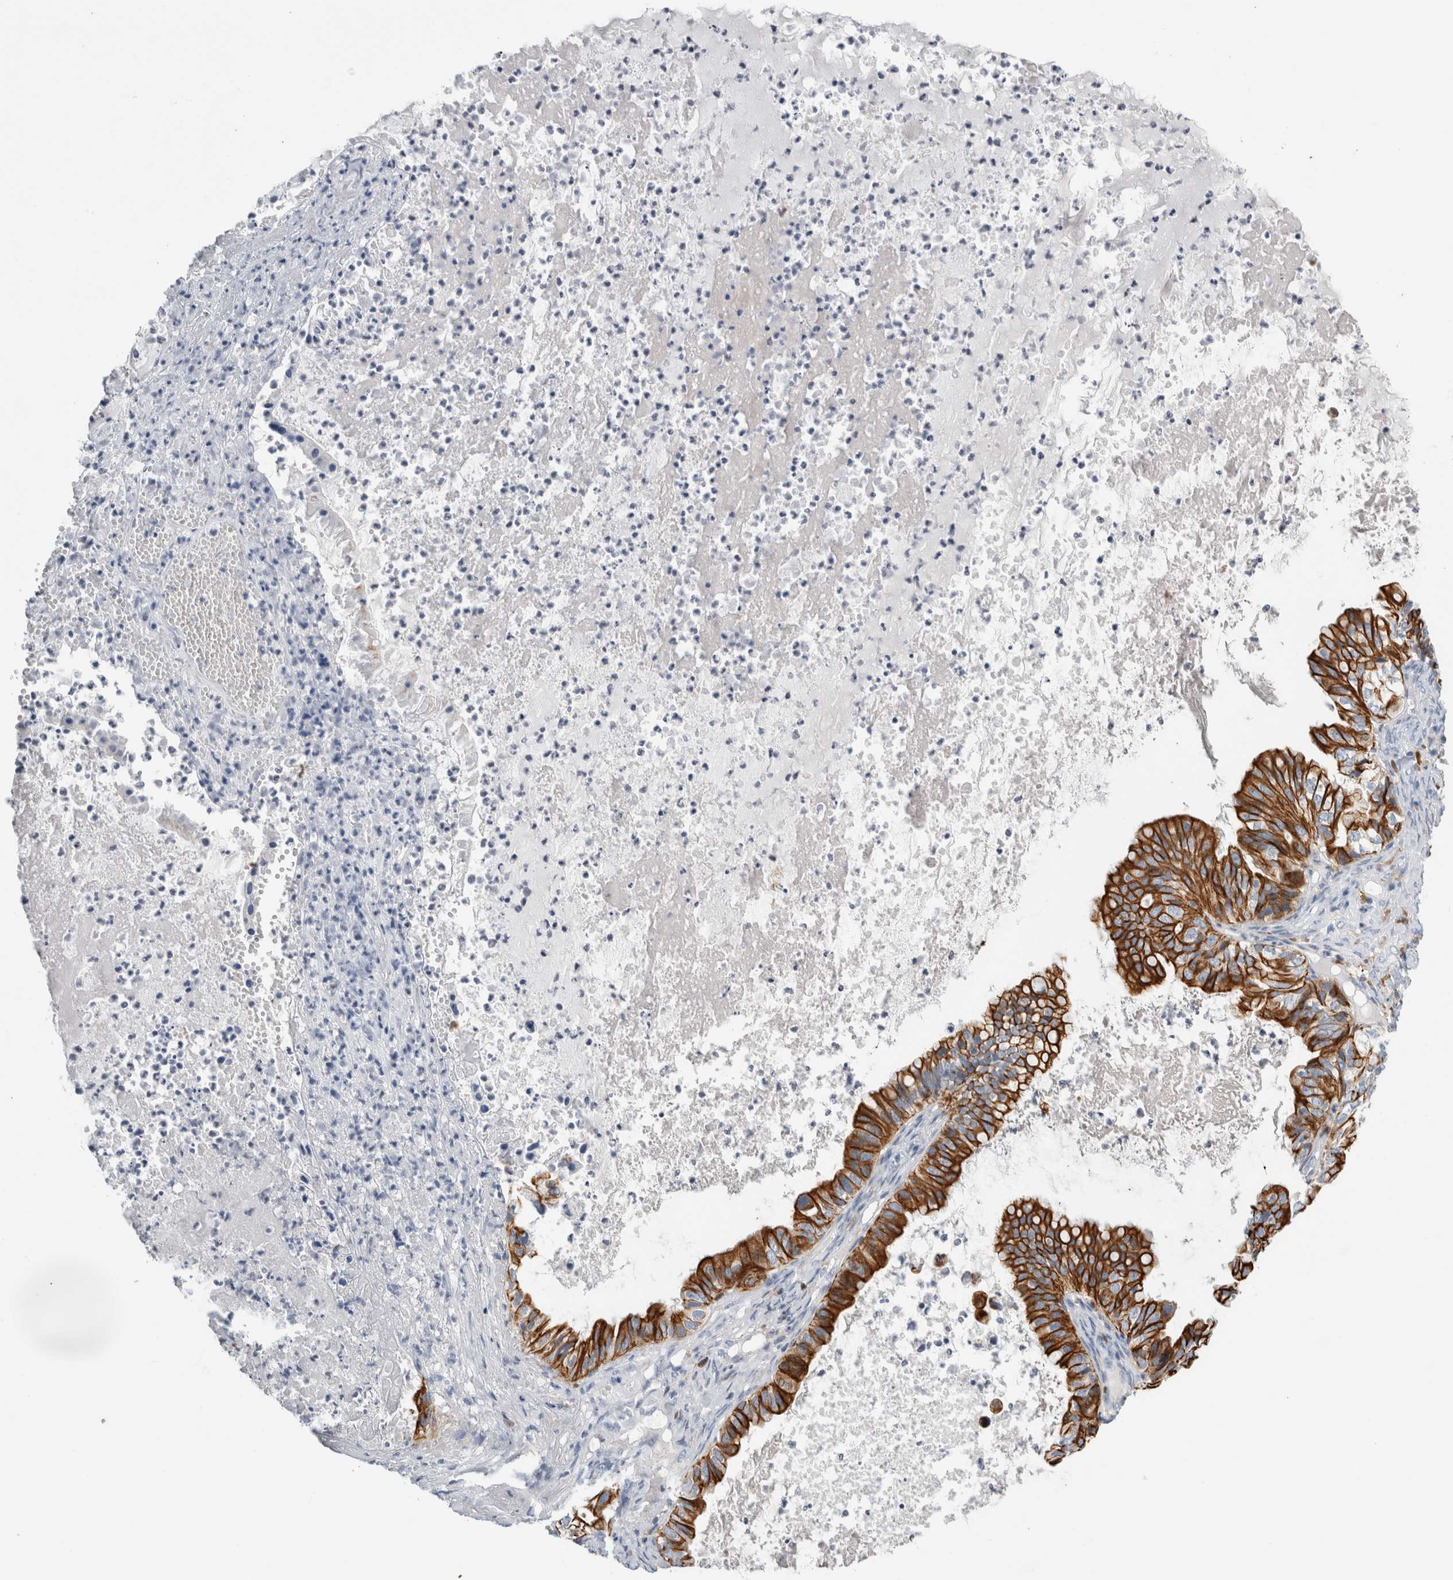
{"staining": {"intensity": "strong", "quantity": ">75%", "location": "cytoplasmic/membranous"}, "tissue": "ovarian cancer", "cell_type": "Tumor cells", "image_type": "cancer", "snomed": [{"axis": "morphology", "description": "Cystadenocarcinoma, mucinous, NOS"}, {"axis": "topography", "description": "Ovary"}], "caption": "Protein positivity by IHC demonstrates strong cytoplasmic/membranous expression in about >75% of tumor cells in ovarian cancer. The staining was performed using DAB to visualize the protein expression in brown, while the nuclei were stained in blue with hematoxylin (Magnification: 20x).", "gene": "SLC20A2", "patient": {"sex": "female", "age": 80}}